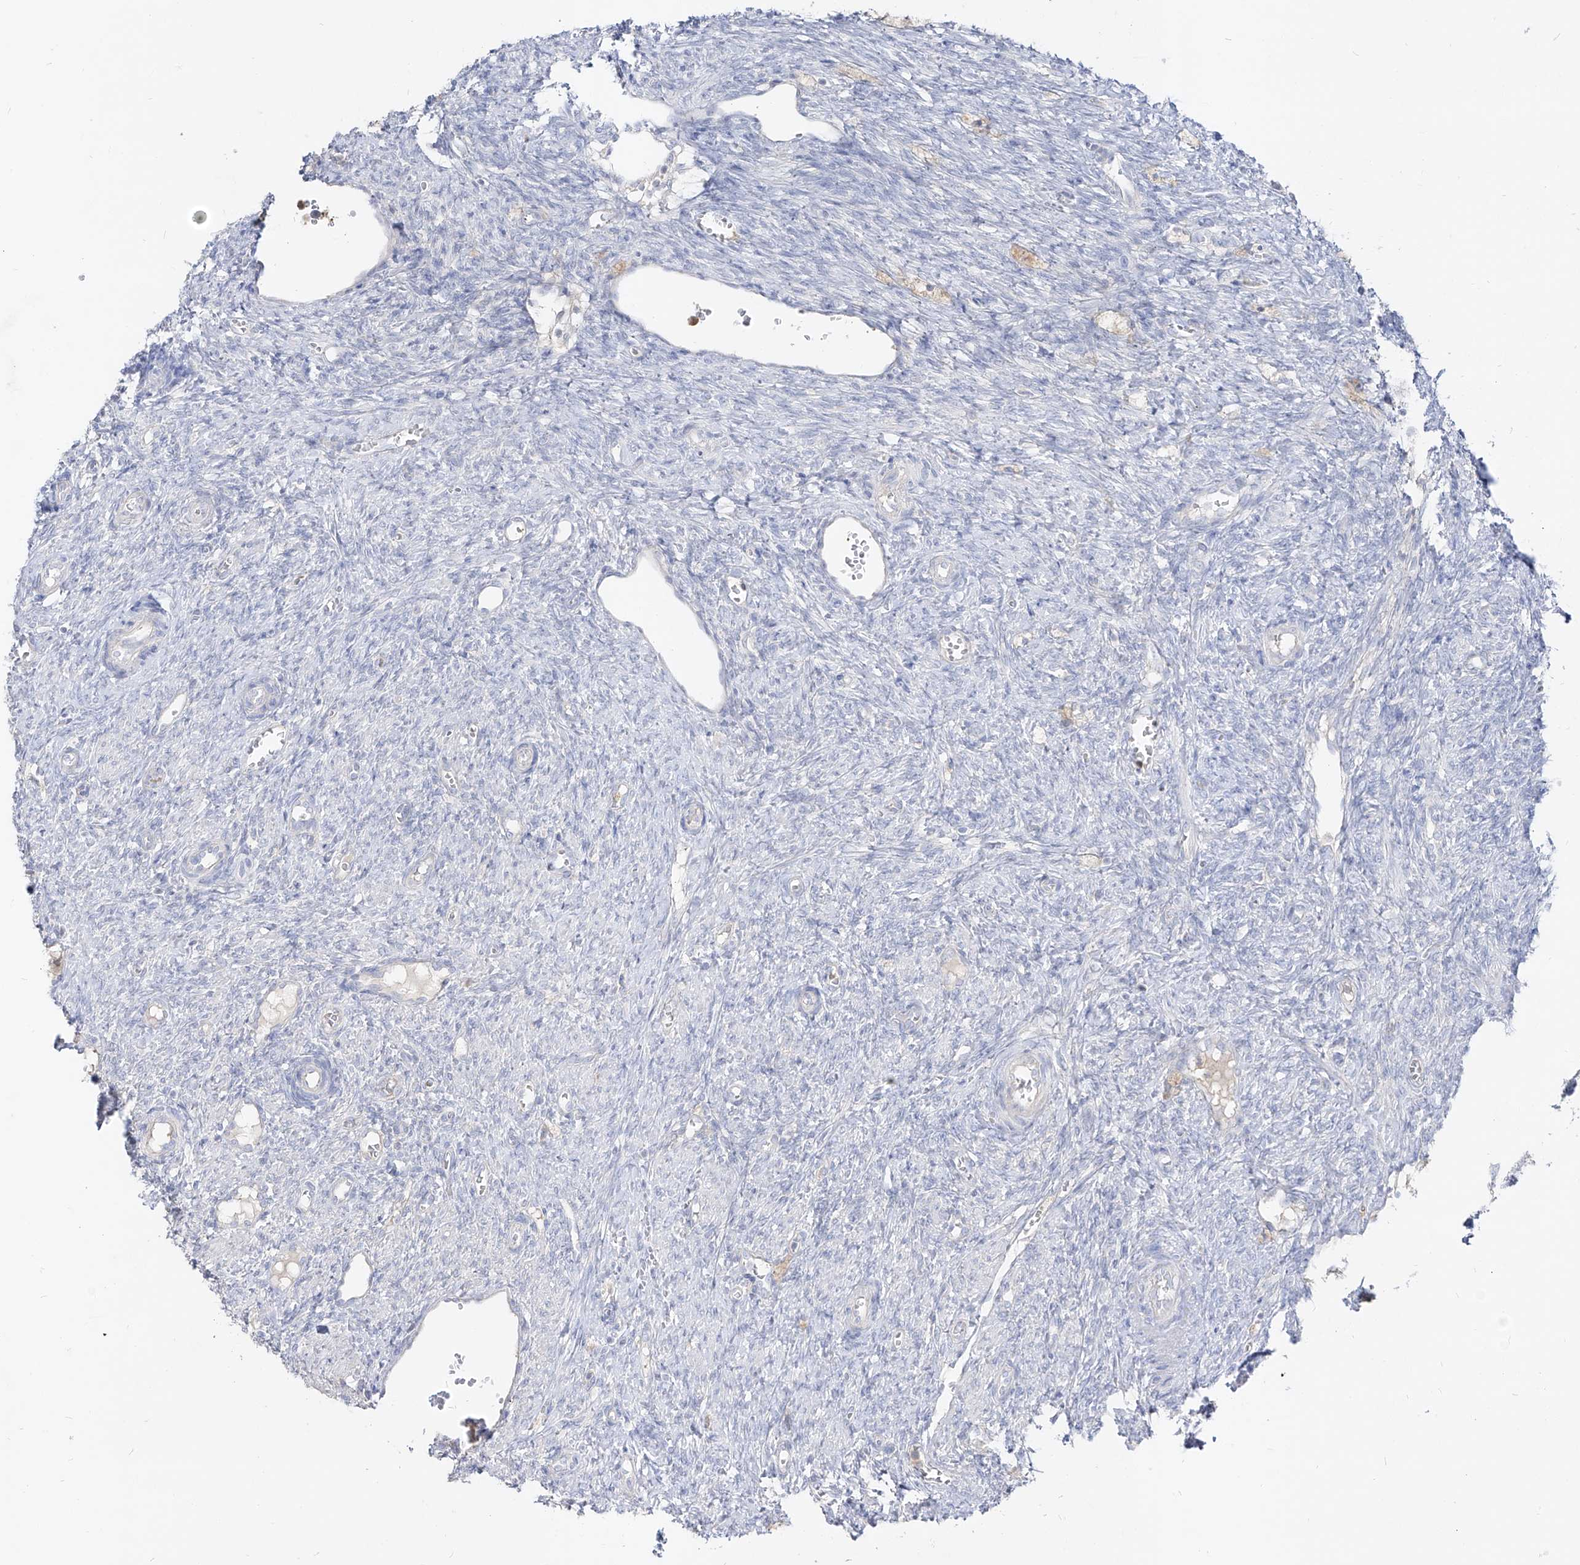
{"staining": {"intensity": "negative", "quantity": "none", "location": "none"}, "tissue": "ovary", "cell_type": "Ovarian stroma cells", "image_type": "normal", "snomed": [{"axis": "morphology", "description": "Normal tissue, NOS"}, {"axis": "topography", "description": "Ovary"}], "caption": "This micrograph is of unremarkable ovary stained with IHC to label a protein in brown with the nuclei are counter-stained blue. There is no positivity in ovarian stroma cells. The staining was performed using DAB to visualize the protein expression in brown, while the nuclei were stained in blue with hematoxylin (Magnification: 20x).", "gene": "RBFOX3", "patient": {"sex": "female", "age": 41}}